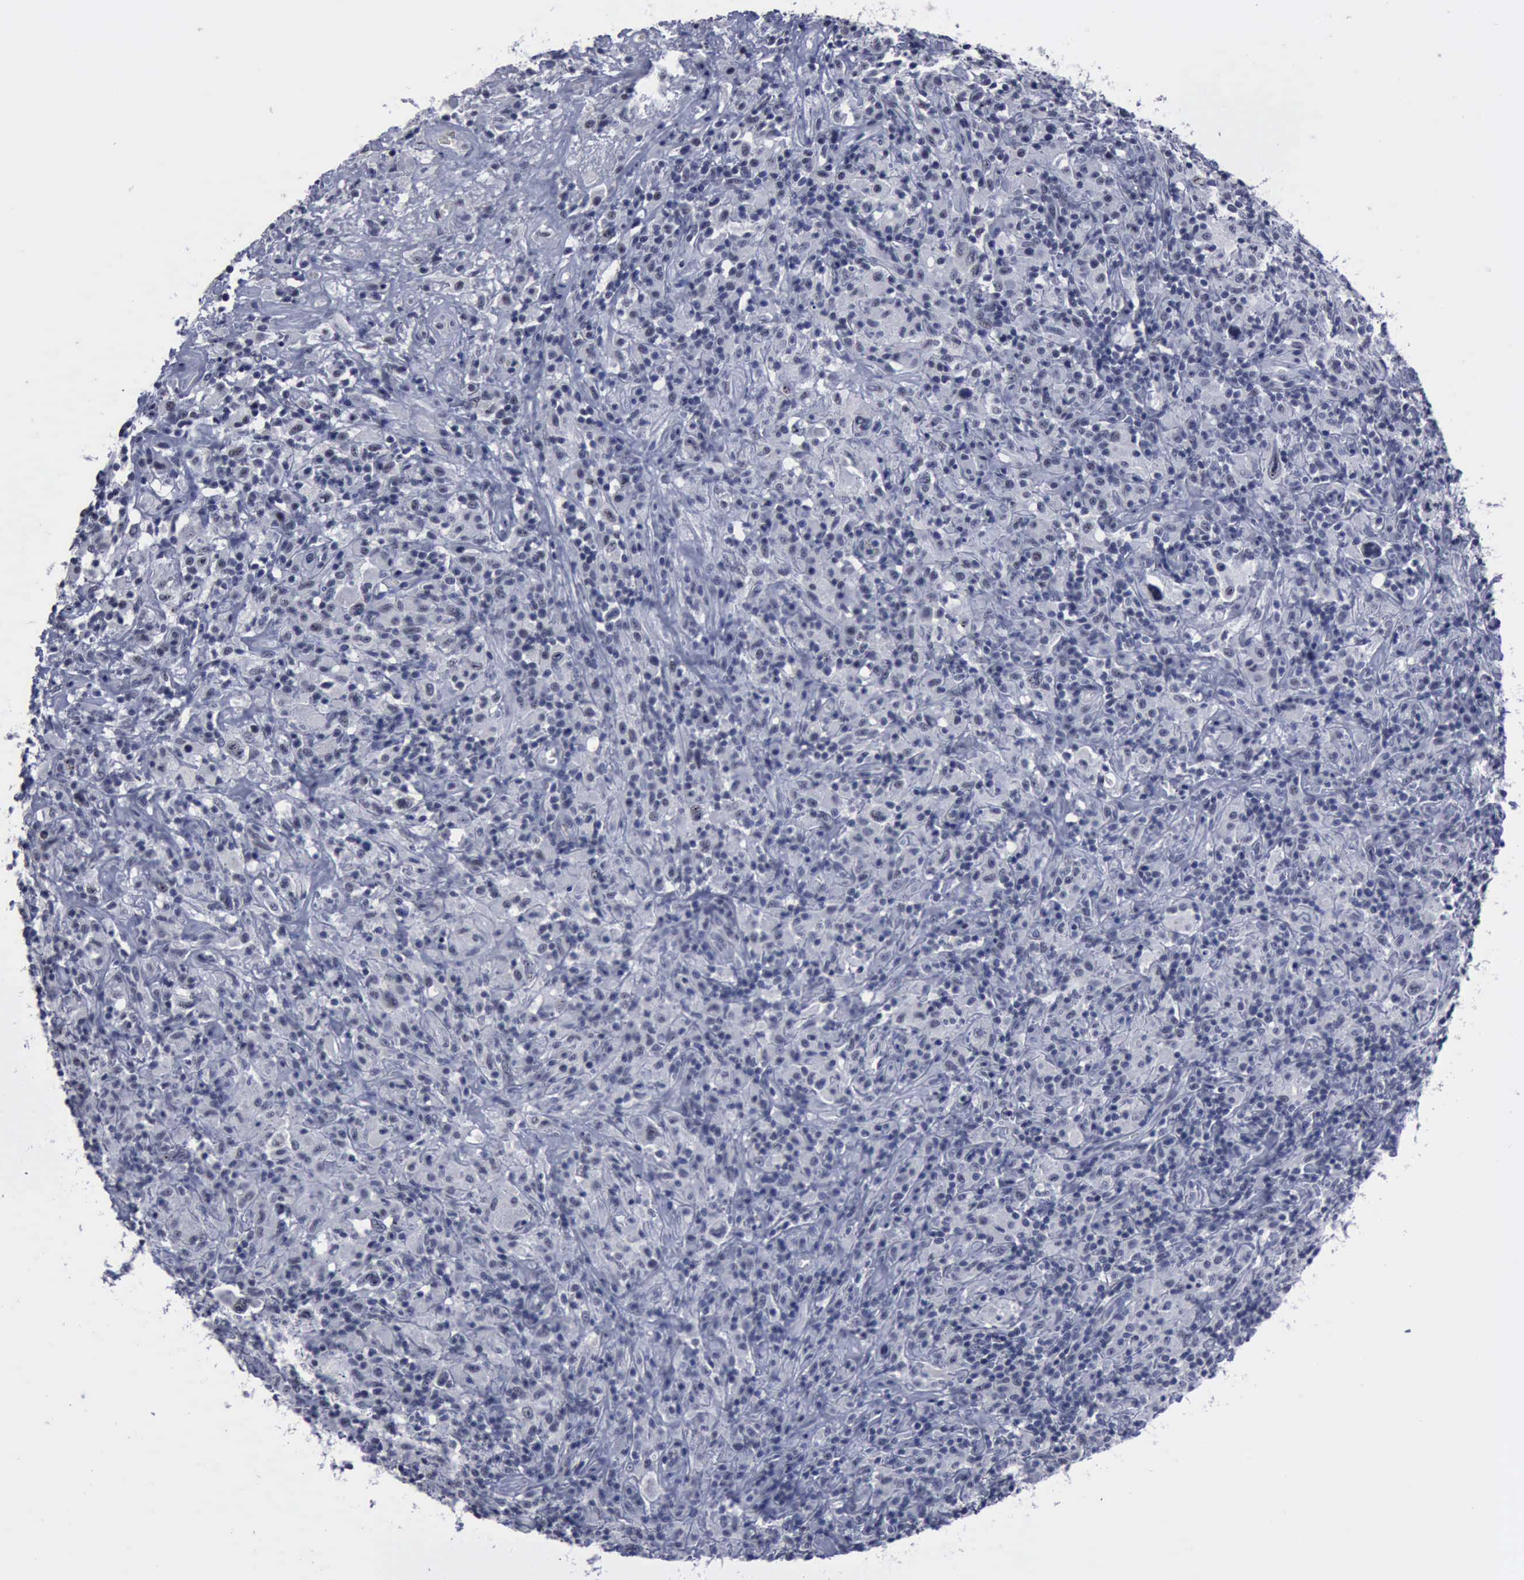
{"staining": {"intensity": "negative", "quantity": "none", "location": "none"}, "tissue": "lymphoma", "cell_type": "Tumor cells", "image_type": "cancer", "snomed": [{"axis": "morphology", "description": "Hodgkin's disease, NOS"}, {"axis": "topography", "description": "Lymph node"}], "caption": "Immunohistochemistry (IHC) micrograph of neoplastic tissue: Hodgkin's disease stained with DAB displays no significant protein expression in tumor cells. (DAB (3,3'-diaminobenzidine) IHC with hematoxylin counter stain).", "gene": "BRD1", "patient": {"sex": "male", "age": 46}}